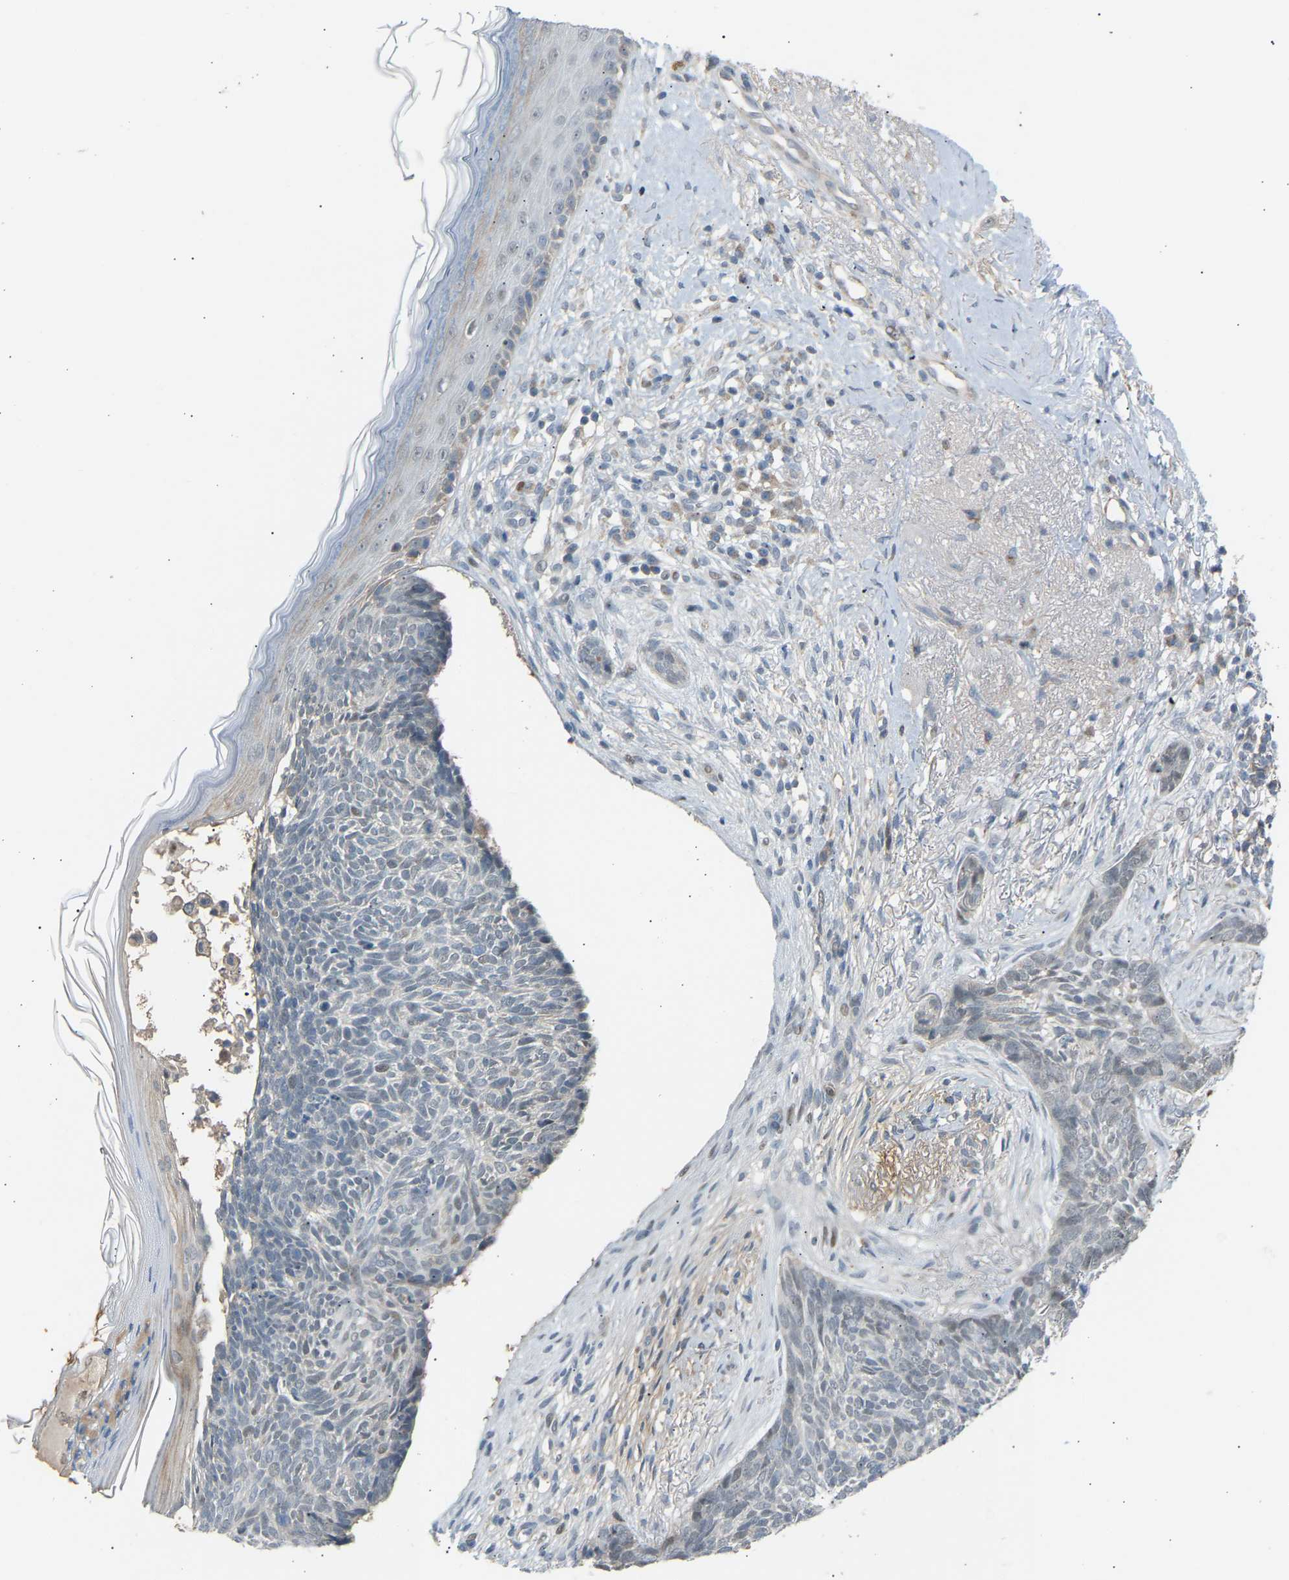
{"staining": {"intensity": "negative", "quantity": "none", "location": "none"}, "tissue": "skin cancer", "cell_type": "Tumor cells", "image_type": "cancer", "snomed": [{"axis": "morphology", "description": "Basal cell carcinoma"}, {"axis": "topography", "description": "Skin"}], "caption": "High power microscopy histopathology image of an IHC micrograph of skin cancer (basal cell carcinoma), revealing no significant expression in tumor cells.", "gene": "VPS41", "patient": {"sex": "female", "age": 84}}